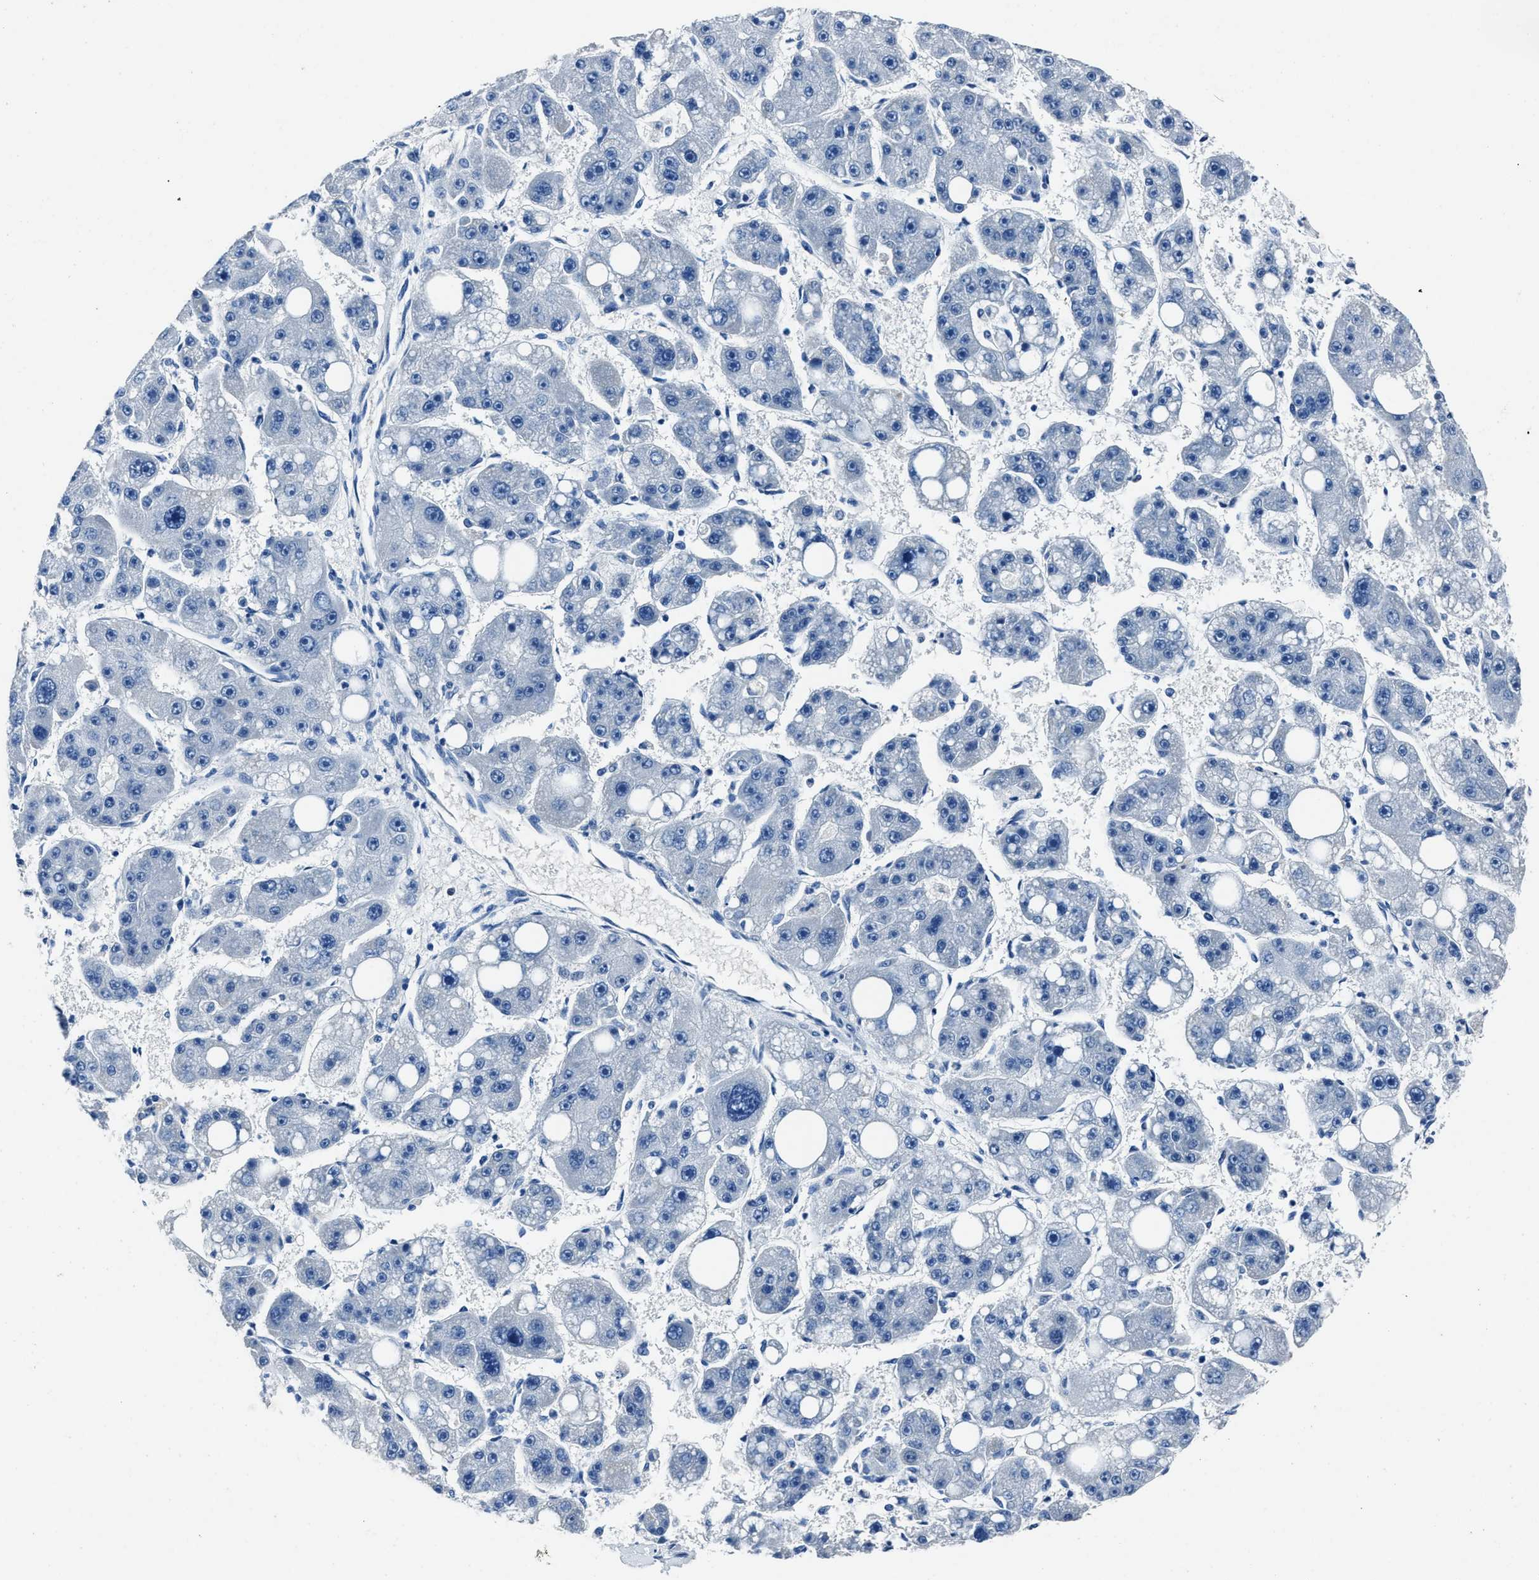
{"staining": {"intensity": "negative", "quantity": "none", "location": "none"}, "tissue": "liver cancer", "cell_type": "Tumor cells", "image_type": "cancer", "snomed": [{"axis": "morphology", "description": "Carcinoma, Hepatocellular, NOS"}, {"axis": "topography", "description": "Liver"}], "caption": "IHC micrograph of hepatocellular carcinoma (liver) stained for a protein (brown), which shows no expression in tumor cells. The staining is performed using DAB brown chromogen with nuclei counter-stained in using hematoxylin.", "gene": "NACAD", "patient": {"sex": "female", "age": 61}}